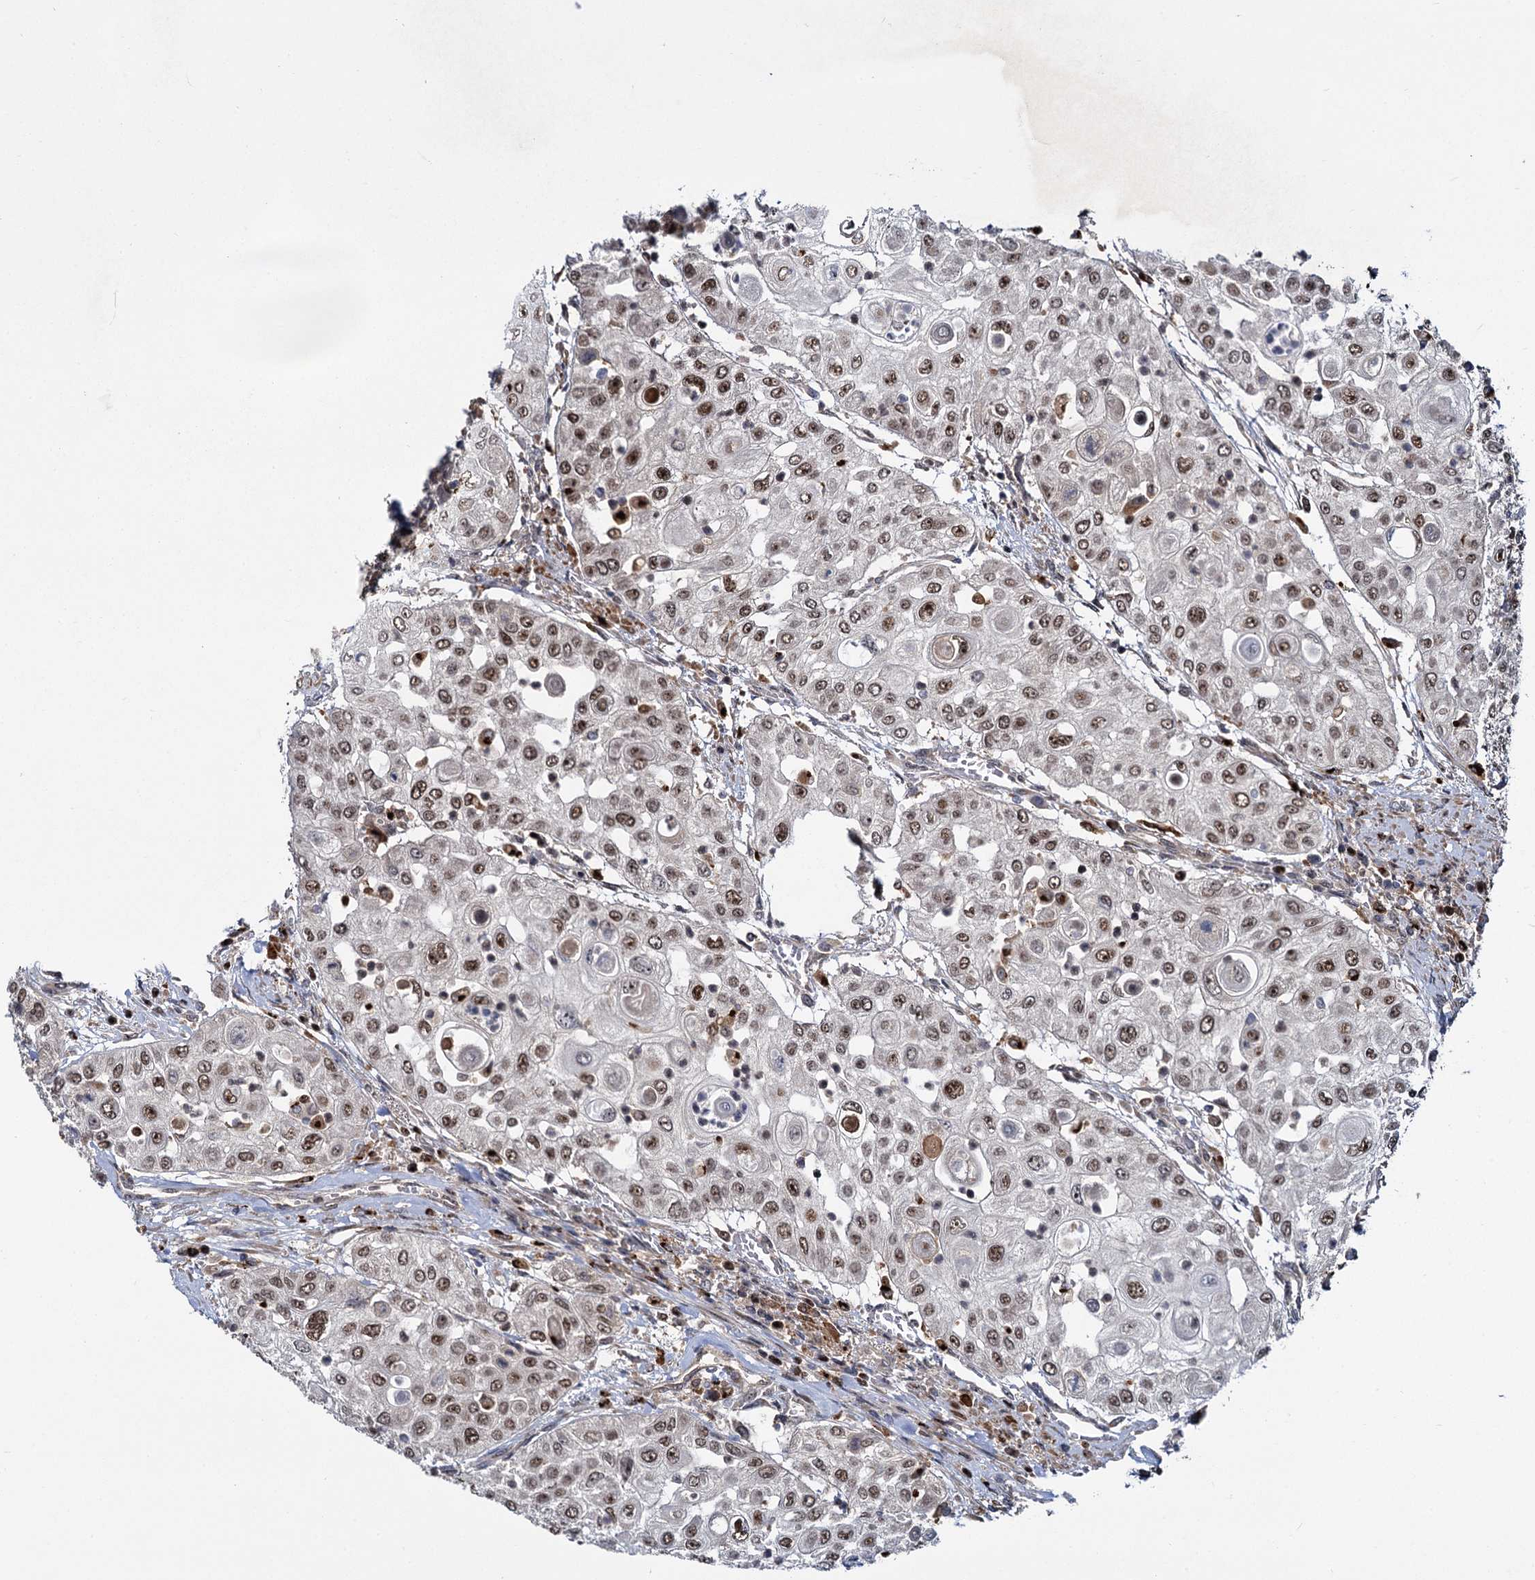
{"staining": {"intensity": "moderate", "quantity": ">75%", "location": "nuclear"}, "tissue": "urothelial cancer", "cell_type": "Tumor cells", "image_type": "cancer", "snomed": [{"axis": "morphology", "description": "Urothelial carcinoma, High grade"}, {"axis": "topography", "description": "Urinary bladder"}], "caption": "IHC histopathology image of high-grade urothelial carcinoma stained for a protein (brown), which demonstrates medium levels of moderate nuclear expression in approximately >75% of tumor cells.", "gene": "GAL3ST4", "patient": {"sex": "female", "age": 79}}